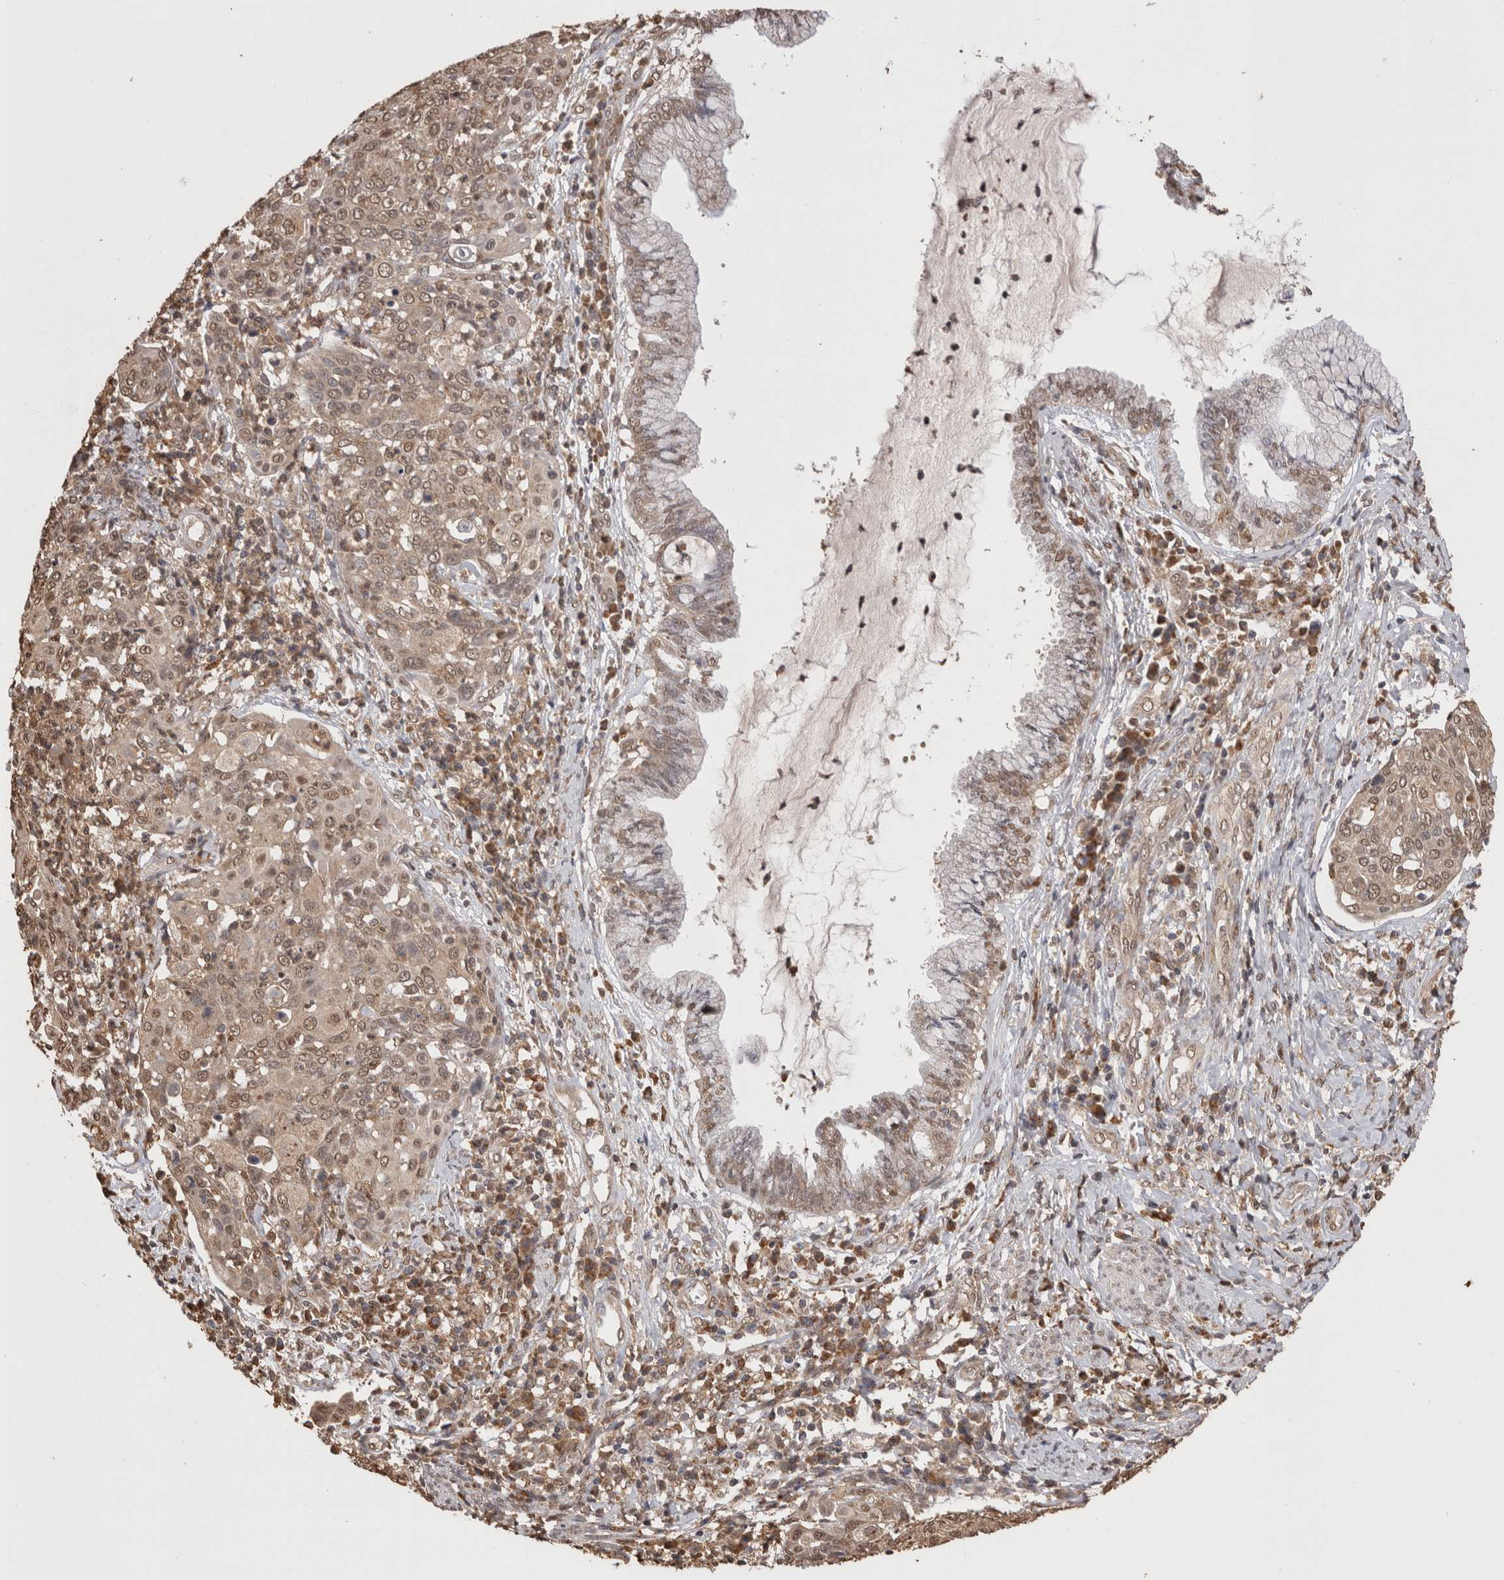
{"staining": {"intensity": "weak", "quantity": ">75%", "location": "cytoplasmic/membranous,nuclear"}, "tissue": "cervical cancer", "cell_type": "Tumor cells", "image_type": "cancer", "snomed": [{"axis": "morphology", "description": "Squamous cell carcinoma, NOS"}, {"axis": "topography", "description": "Cervix"}], "caption": "Human cervical cancer stained for a protein (brown) shows weak cytoplasmic/membranous and nuclear positive staining in about >75% of tumor cells.", "gene": "GRK5", "patient": {"sex": "female", "age": 40}}